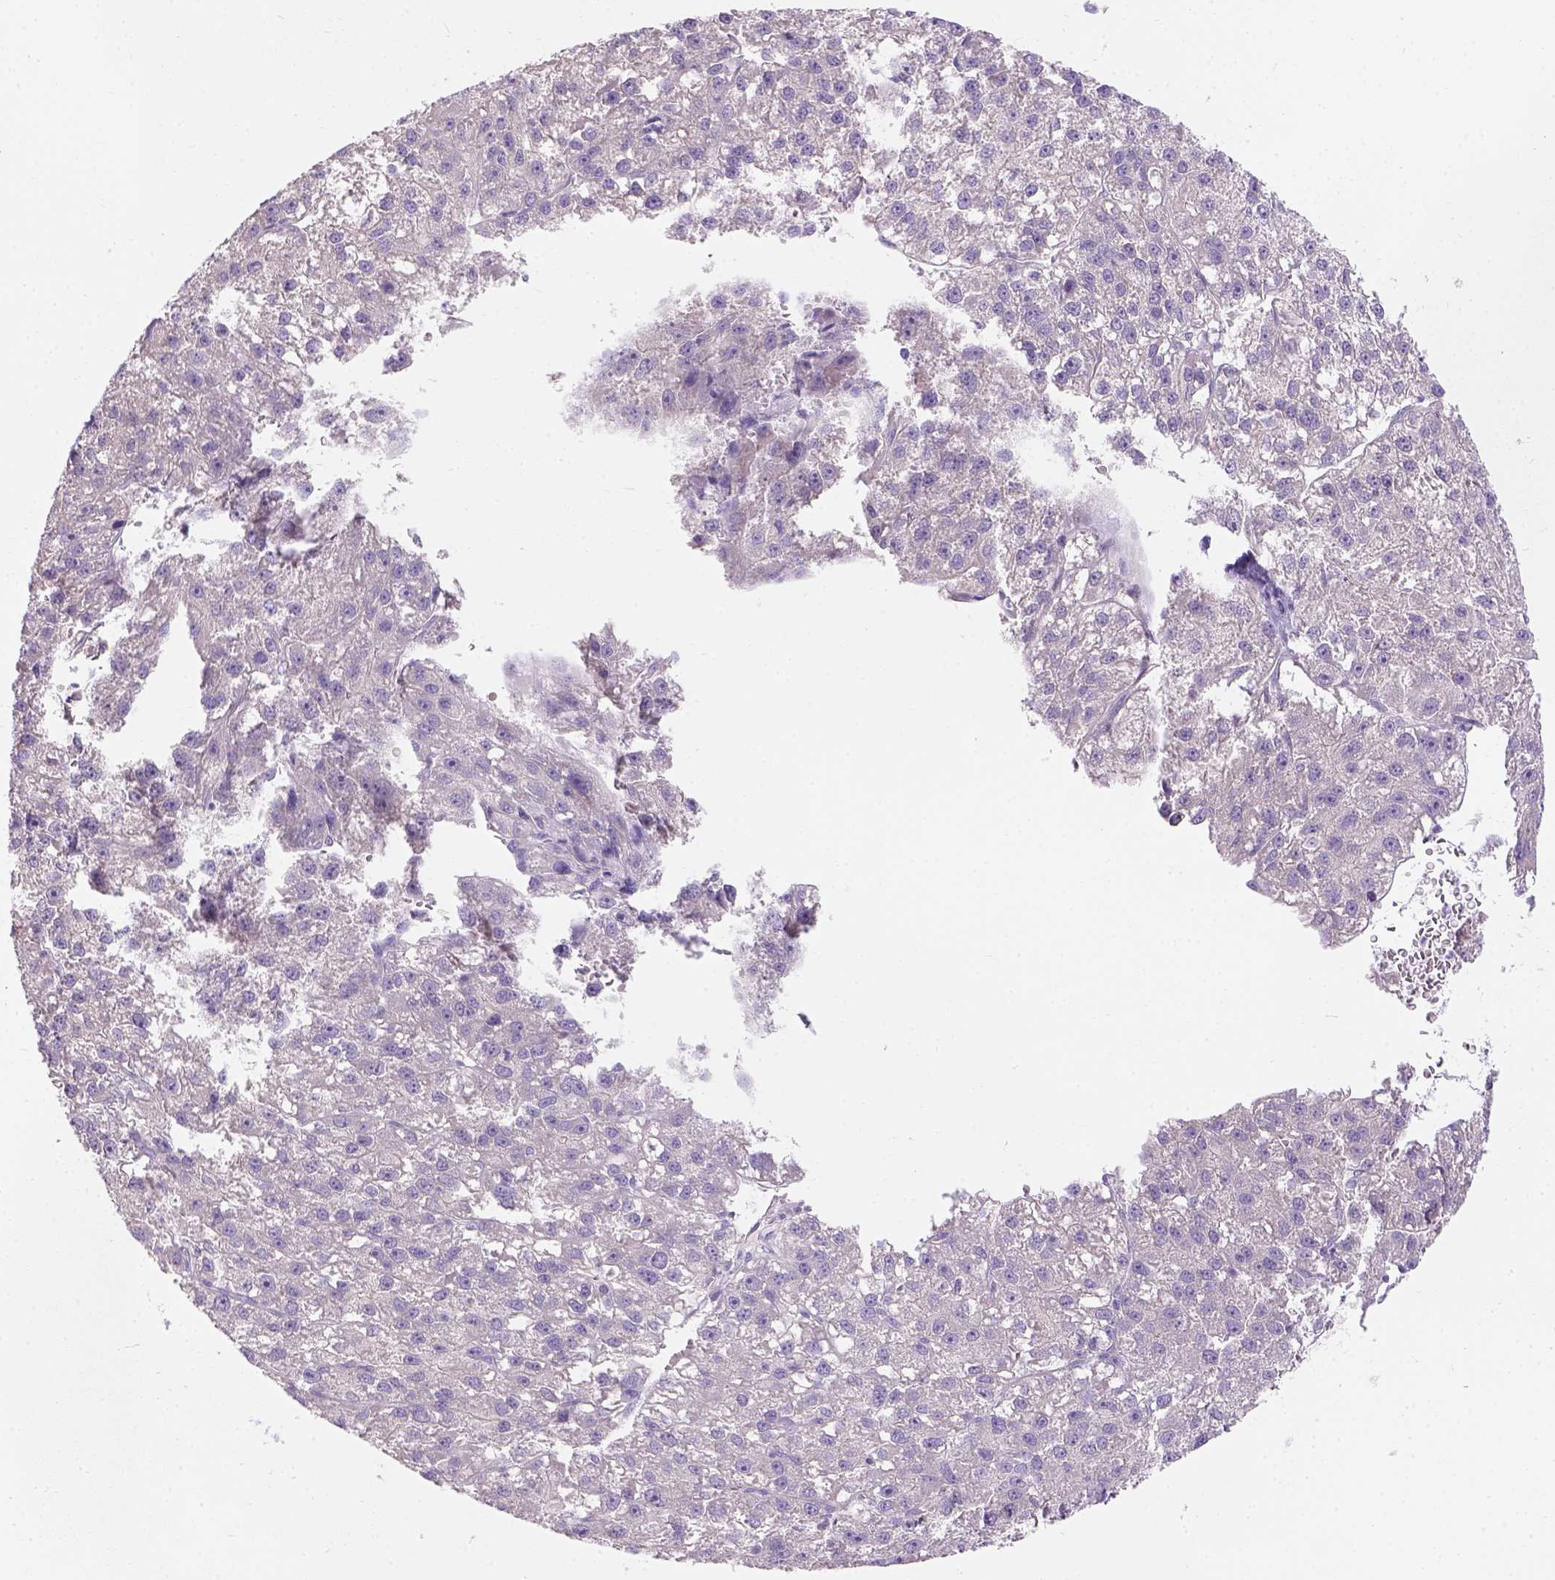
{"staining": {"intensity": "negative", "quantity": "none", "location": "none"}, "tissue": "liver cancer", "cell_type": "Tumor cells", "image_type": "cancer", "snomed": [{"axis": "morphology", "description": "Carcinoma, Hepatocellular, NOS"}, {"axis": "topography", "description": "Liver"}], "caption": "IHC of hepatocellular carcinoma (liver) reveals no expression in tumor cells. (Immunohistochemistry (ihc), brightfield microscopy, high magnification).", "gene": "C20orf144", "patient": {"sex": "female", "age": 70}}